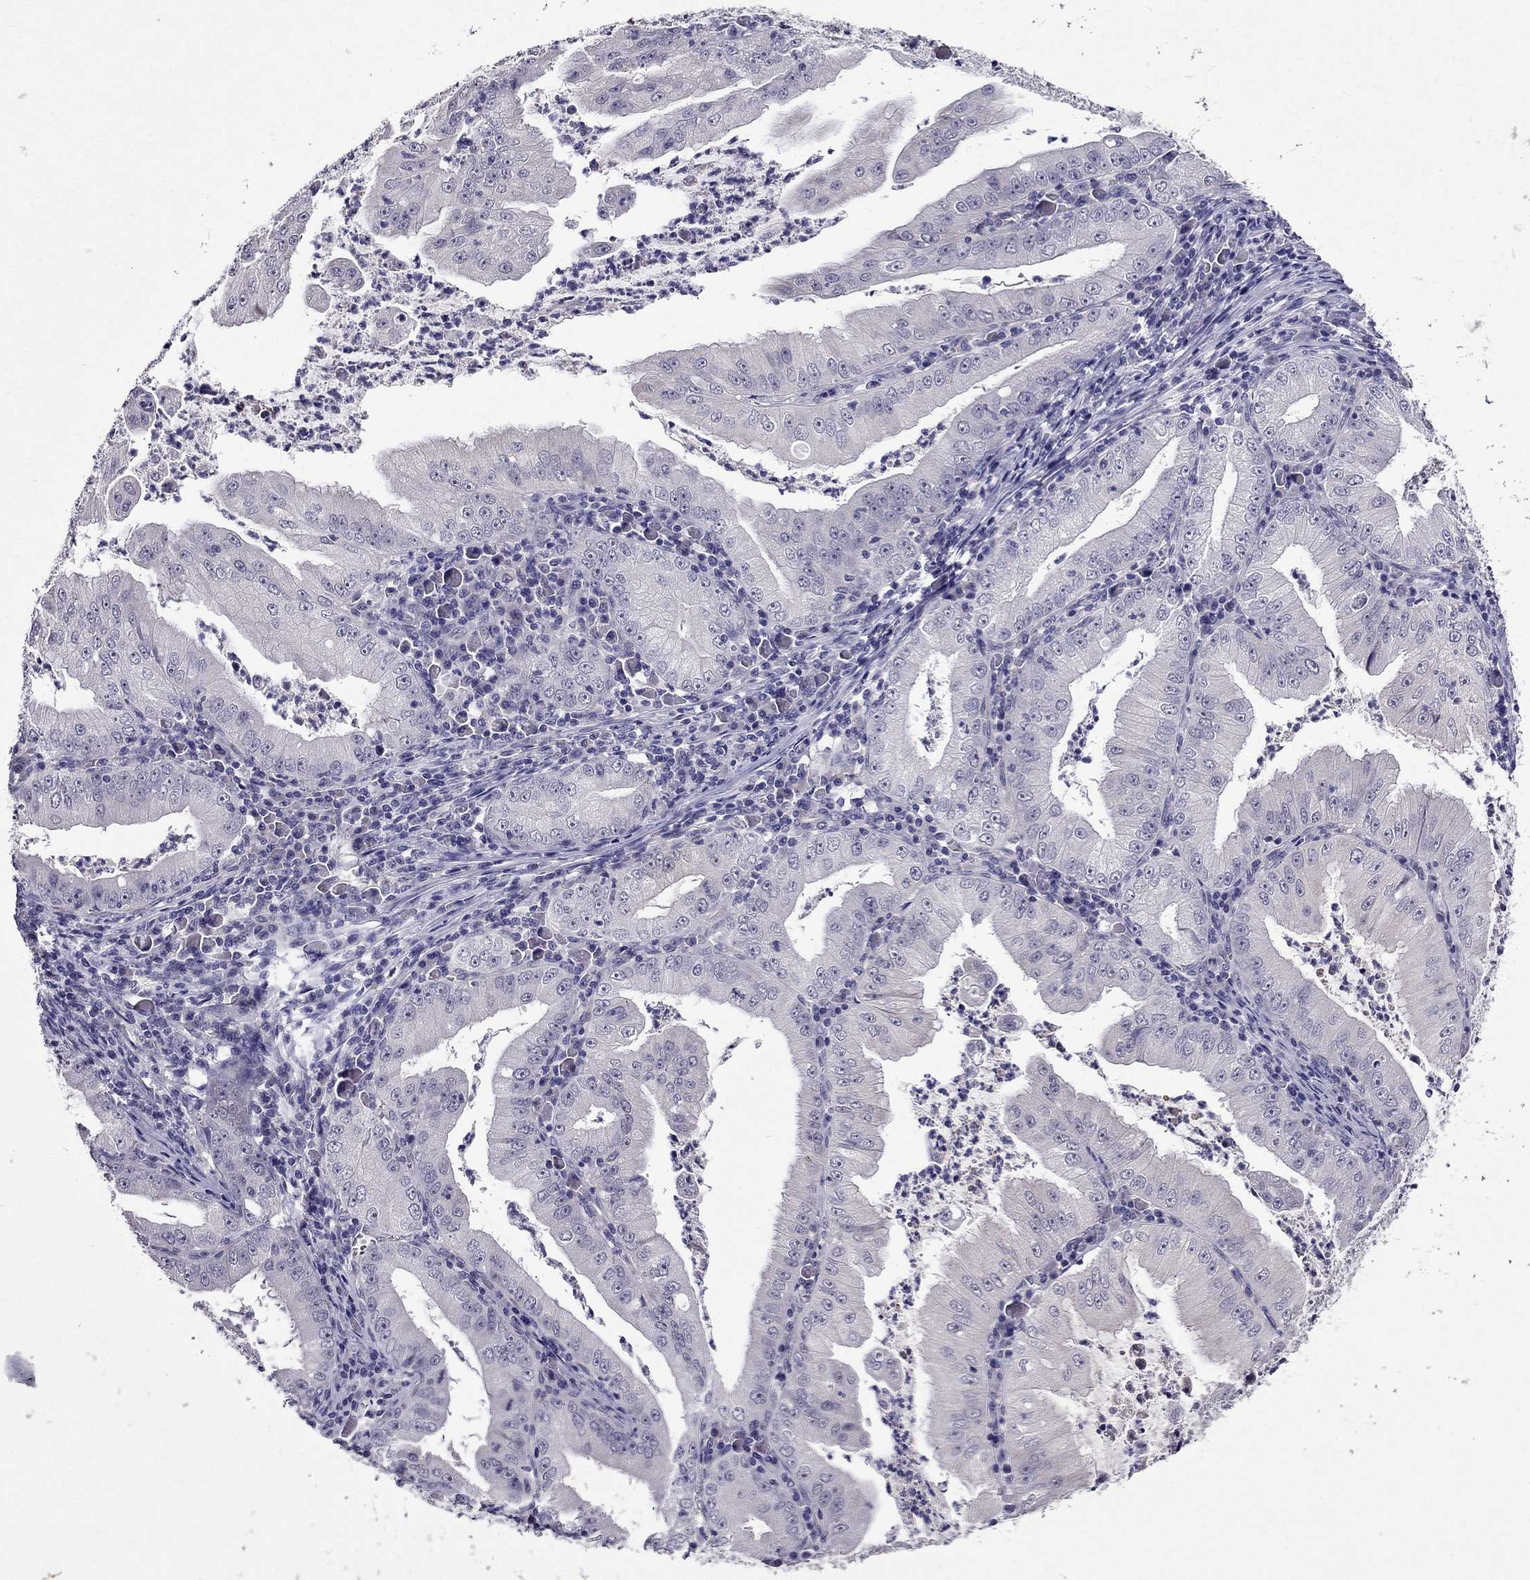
{"staining": {"intensity": "negative", "quantity": "none", "location": "none"}, "tissue": "stomach cancer", "cell_type": "Tumor cells", "image_type": "cancer", "snomed": [{"axis": "morphology", "description": "Adenocarcinoma, NOS"}, {"axis": "topography", "description": "Stomach"}], "caption": "Stomach cancer stained for a protein using immunohistochemistry demonstrates no positivity tumor cells.", "gene": "DUSP15", "patient": {"sex": "male", "age": 76}}